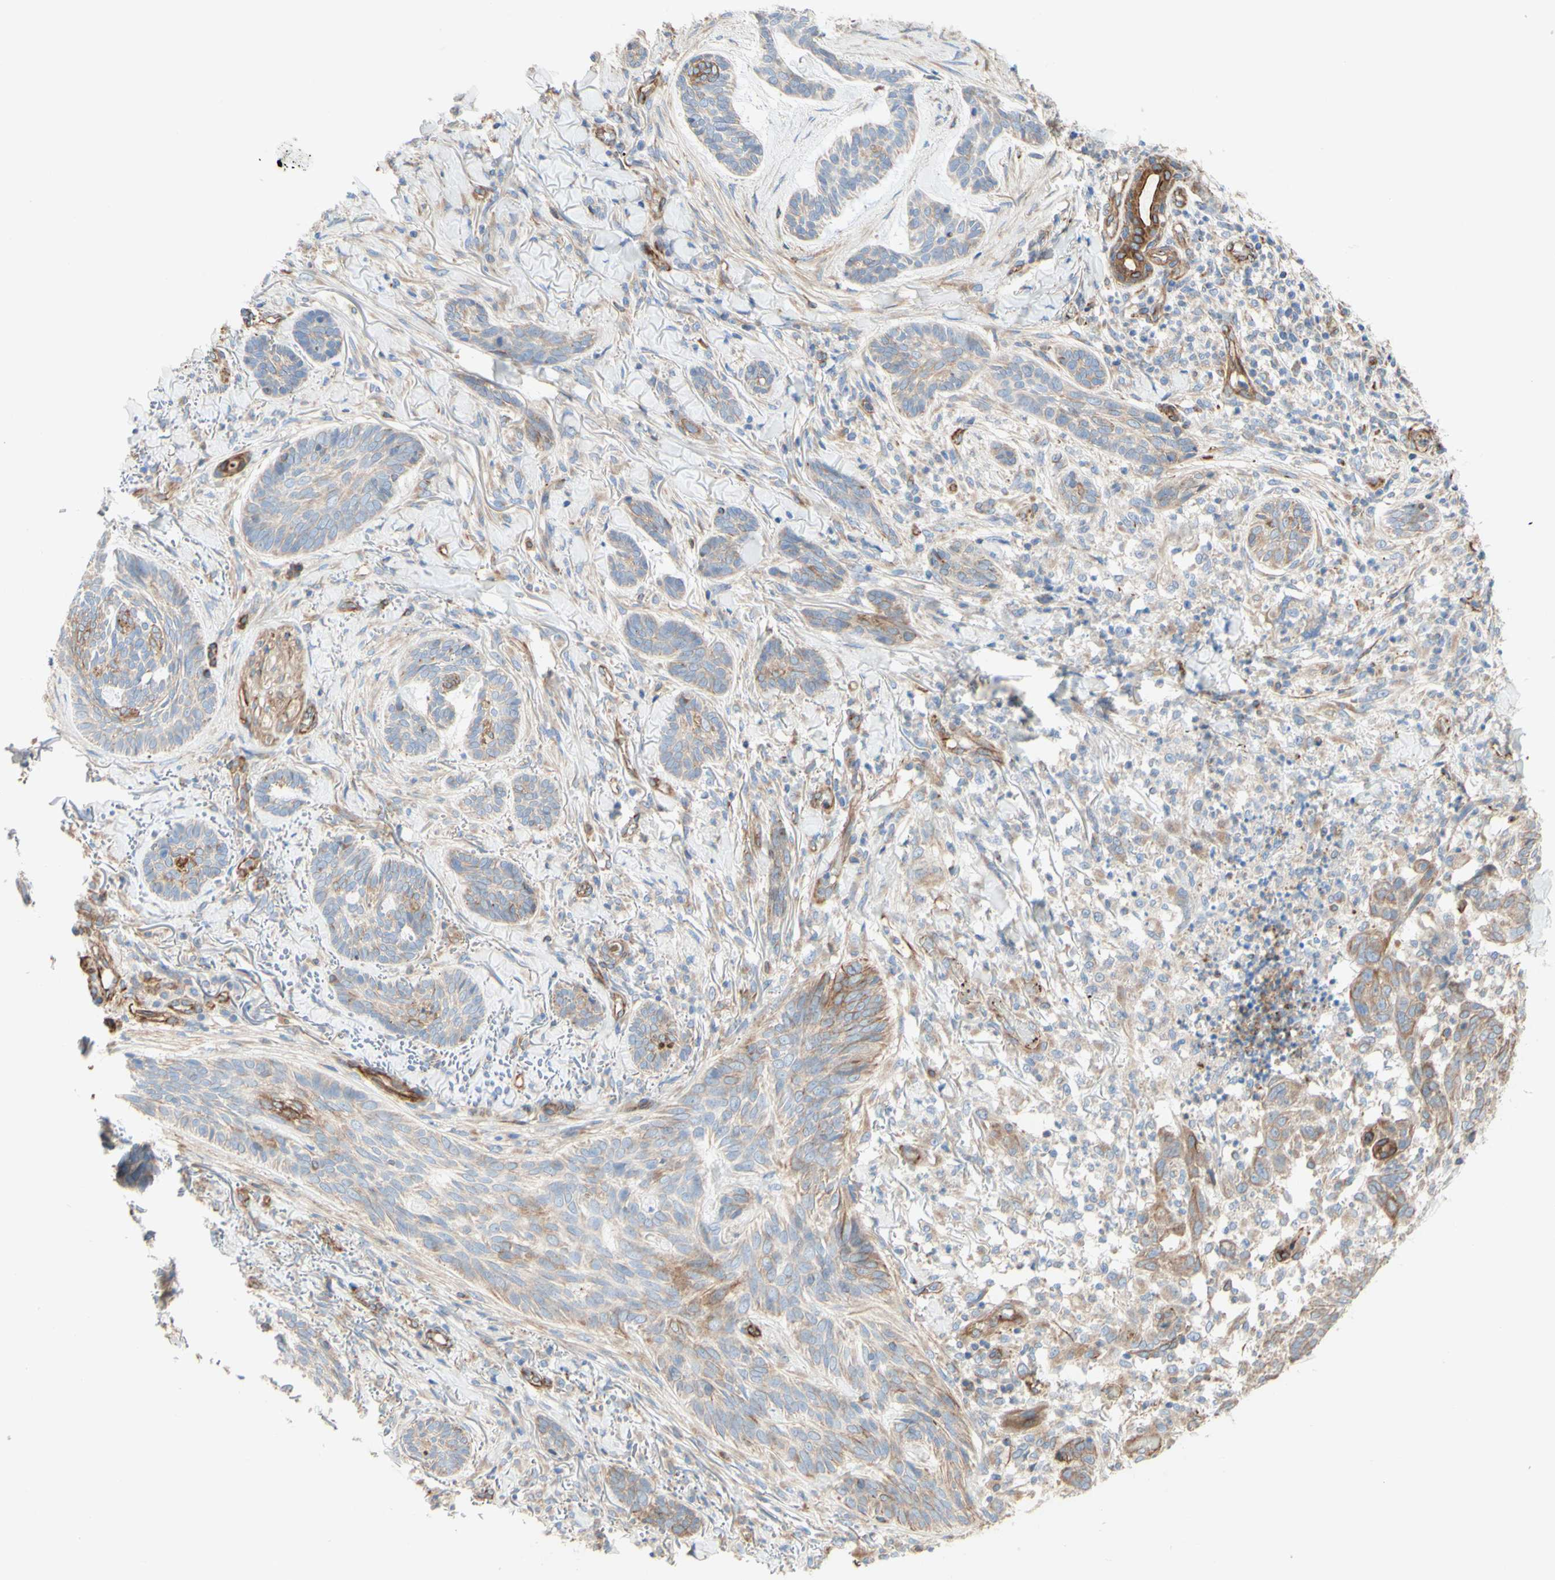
{"staining": {"intensity": "moderate", "quantity": "<25%", "location": "cytoplasmic/membranous"}, "tissue": "skin cancer", "cell_type": "Tumor cells", "image_type": "cancer", "snomed": [{"axis": "morphology", "description": "Basal cell carcinoma"}, {"axis": "topography", "description": "Skin"}], "caption": "Tumor cells exhibit moderate cytoplasmic/membranous expression in approximately <25% of cells in skin basal cell carcinoma. (Brightfield microscopy of DAB IHC at high magnification).", "gene": "ENDOD1", "patient": {"sex": "male", "age": 43}}